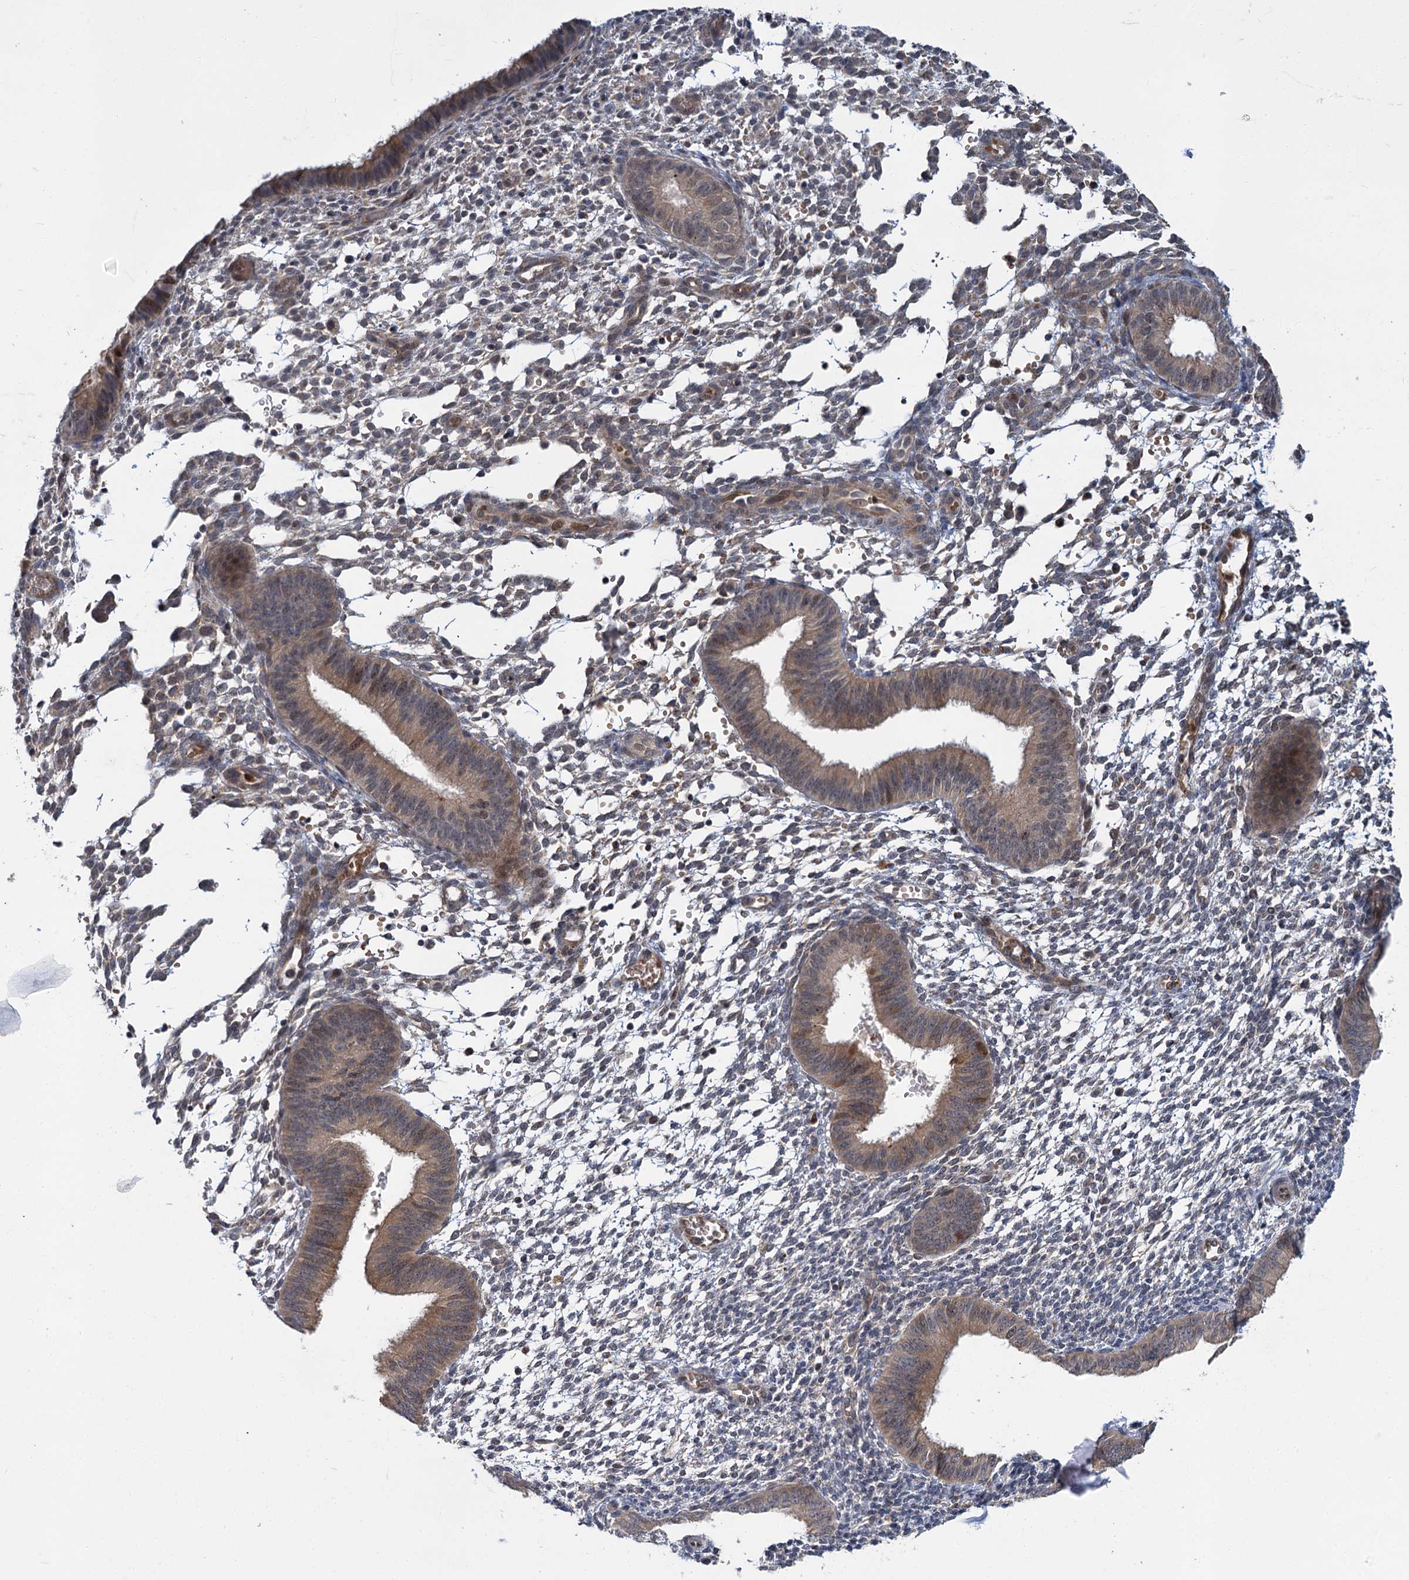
{"staining": {"intensity": "moderate", "quantity": "<25%", "location": "cytoplasmic/membranous"}, "tissue": "endometrium", "cell_type": "Cells in endometrial stroma", "image_type": "normal", "snomed": [{"axis": "morphology", "description": "Normal tissue, NOS"}, {"axis": "topography", "description": "Uterus"}, {"axis": "topography", "description": "Endometrium"}], "caption": "DAB immunohistochemical staining of unremarkable endometrium demonstrates moderate cytoplasmic/membranous protein staining in about <25% of cells in endometrial stroma. (DAB = brown stain, brightfield microscopy at high magnification).", "gene": "APBA2", "patient": {"sex": "female", "age": 48}}